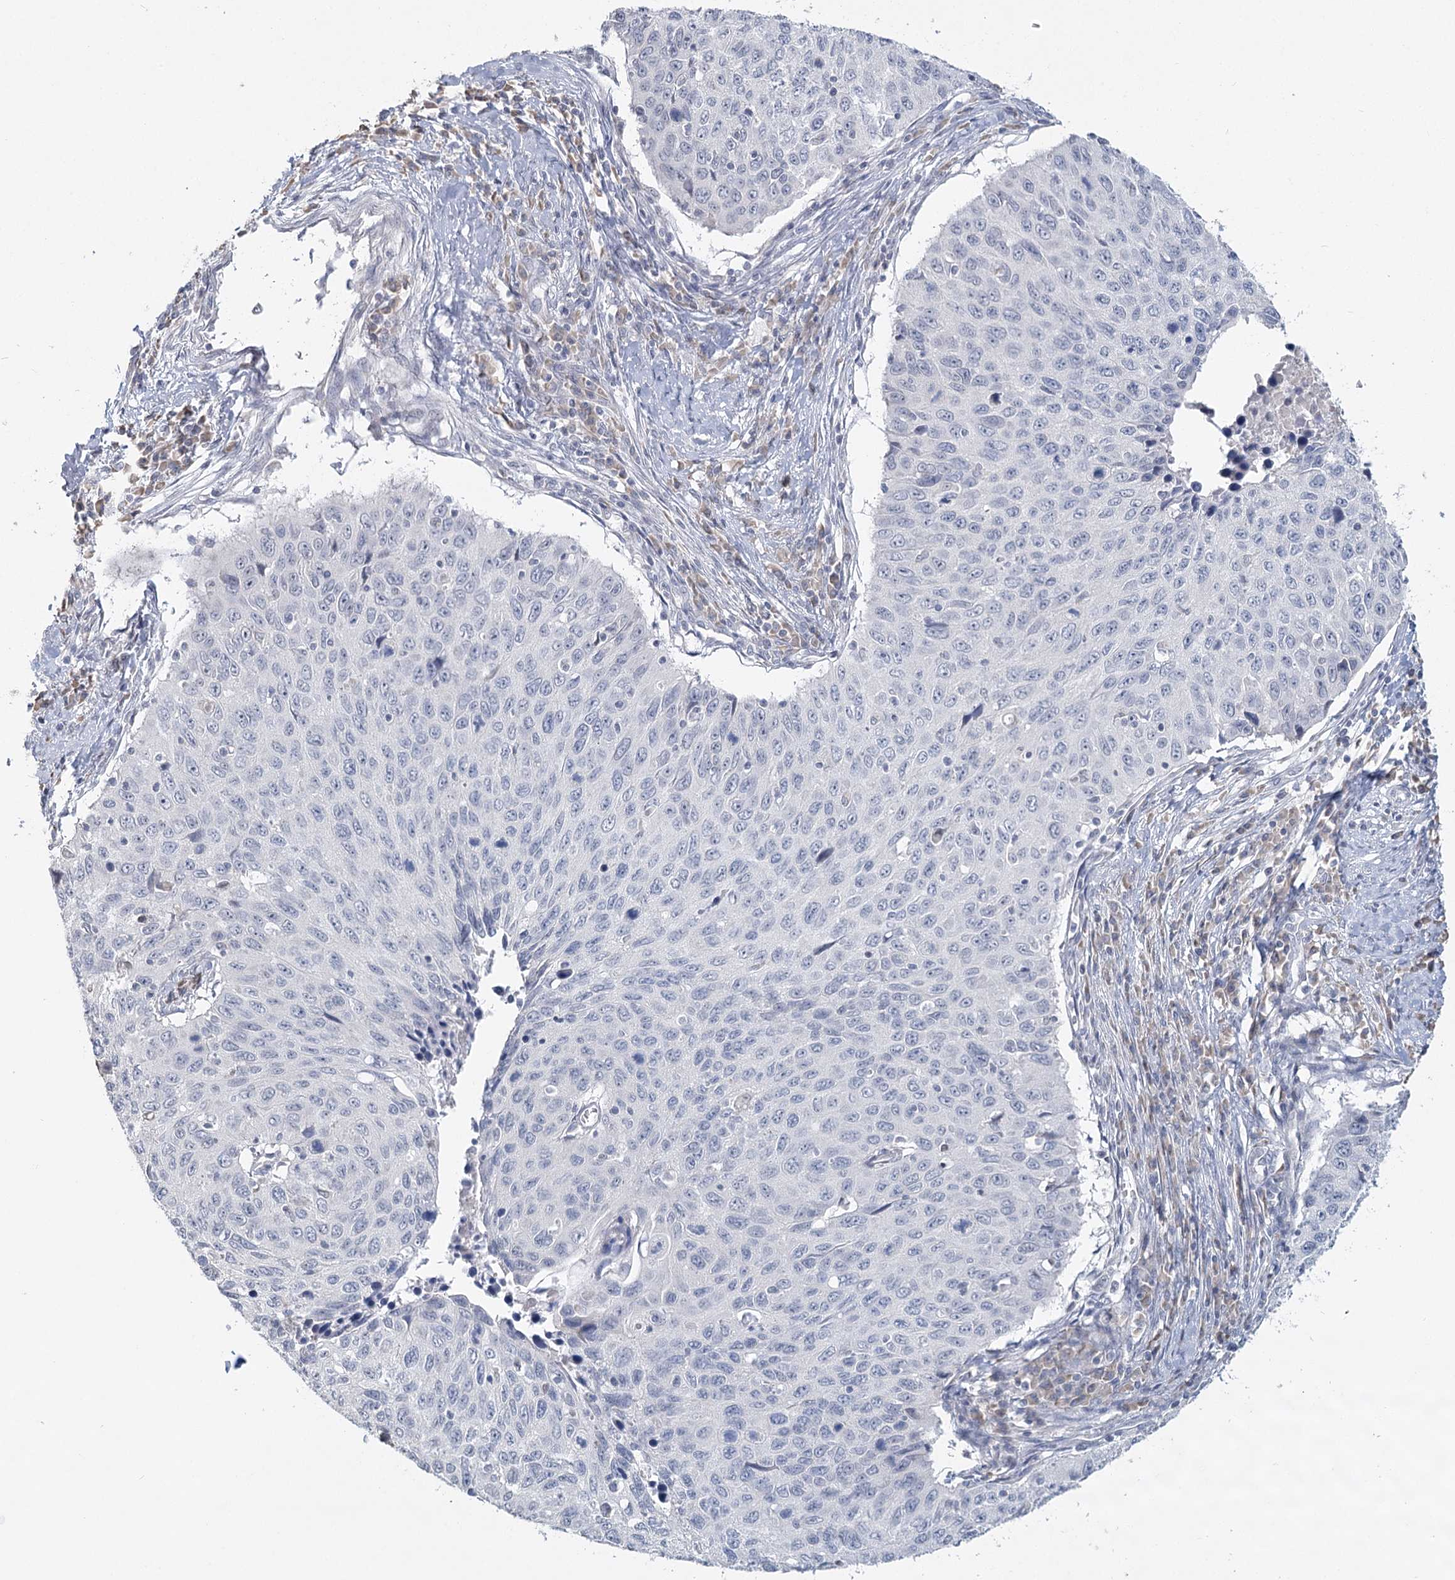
{"staining": {"intensity": "negative", "quantity": "none", "location": "none"}, "tissue": "cervical cancer", "cell_type": "Tumor cells", "image_type": "cancer", "snomed": [{"axis": "morphology", "description": "Squamous cell carcinoma, NOS"}, {"axis": "topography", "description": "Cervix"}], "caption": "Histopathology image shows no significant protein staining in tumor cells of cervical cancer. Nuclei are stained in blue.", "gene": "SLC9A3", "patient": {"sex": "female", "age": 53}}